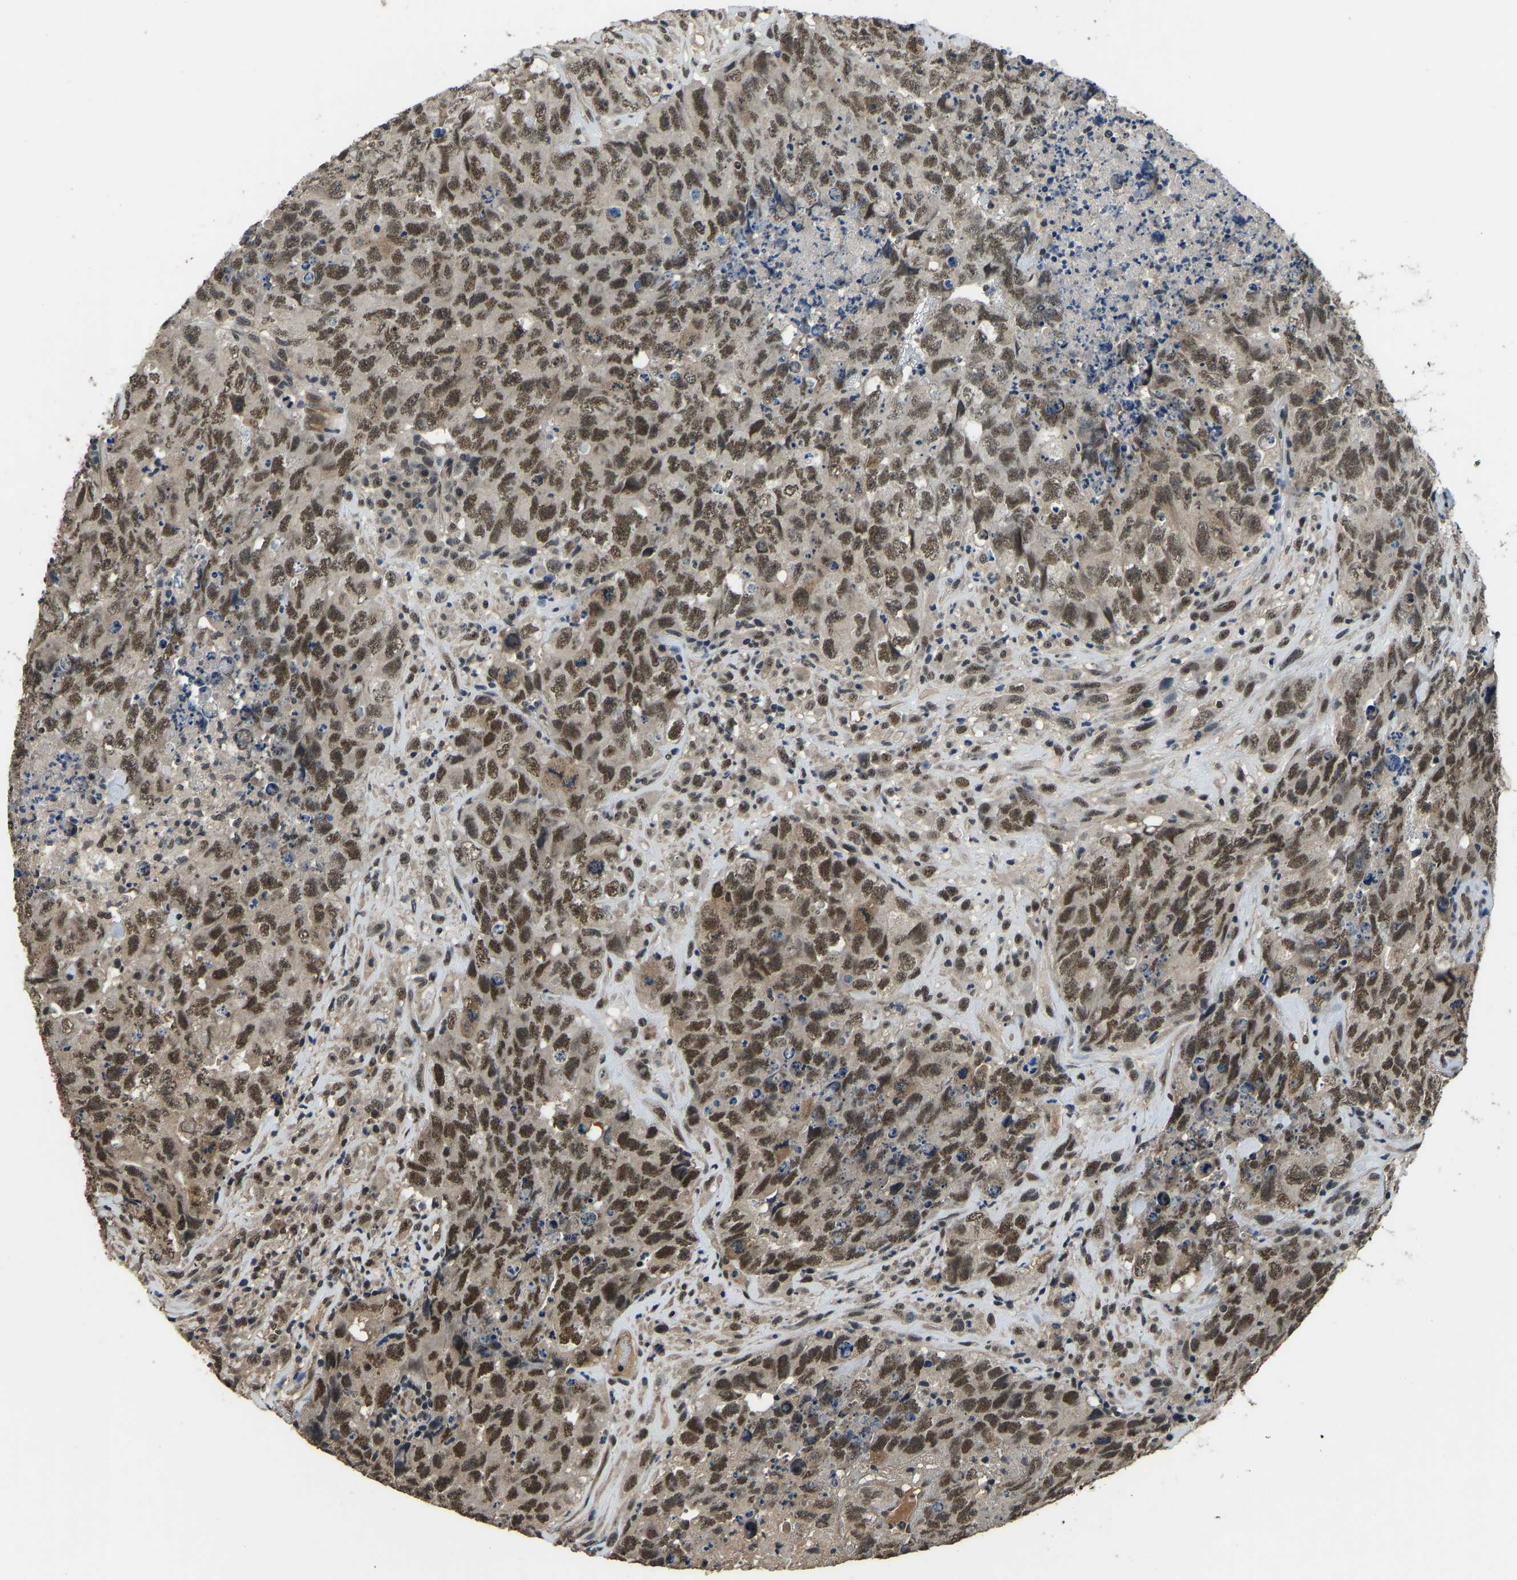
{"staining": {"intensity": "moderate", "quantity": ">75%", "location": "nuclear"}, "tissue": "testis cancer", "cell_type": "Tumor cells", "image_type": "cancer", "snomed": [{"axis": "morphology", "description": "Carcinoma, Embryonal, NOS"}, {"axis": "topography", "description": "Testis"}], "caption": "Immunohistochemical staining of human embryonal carcinoma (testis) demonstrates moderate nuclear protein expression in about >75% of tumor cells. (Brightfield microscopy of DAB IHC at high magnification).", "gene": "TOX4", "patient": {"sex": "male", "age": 32}}